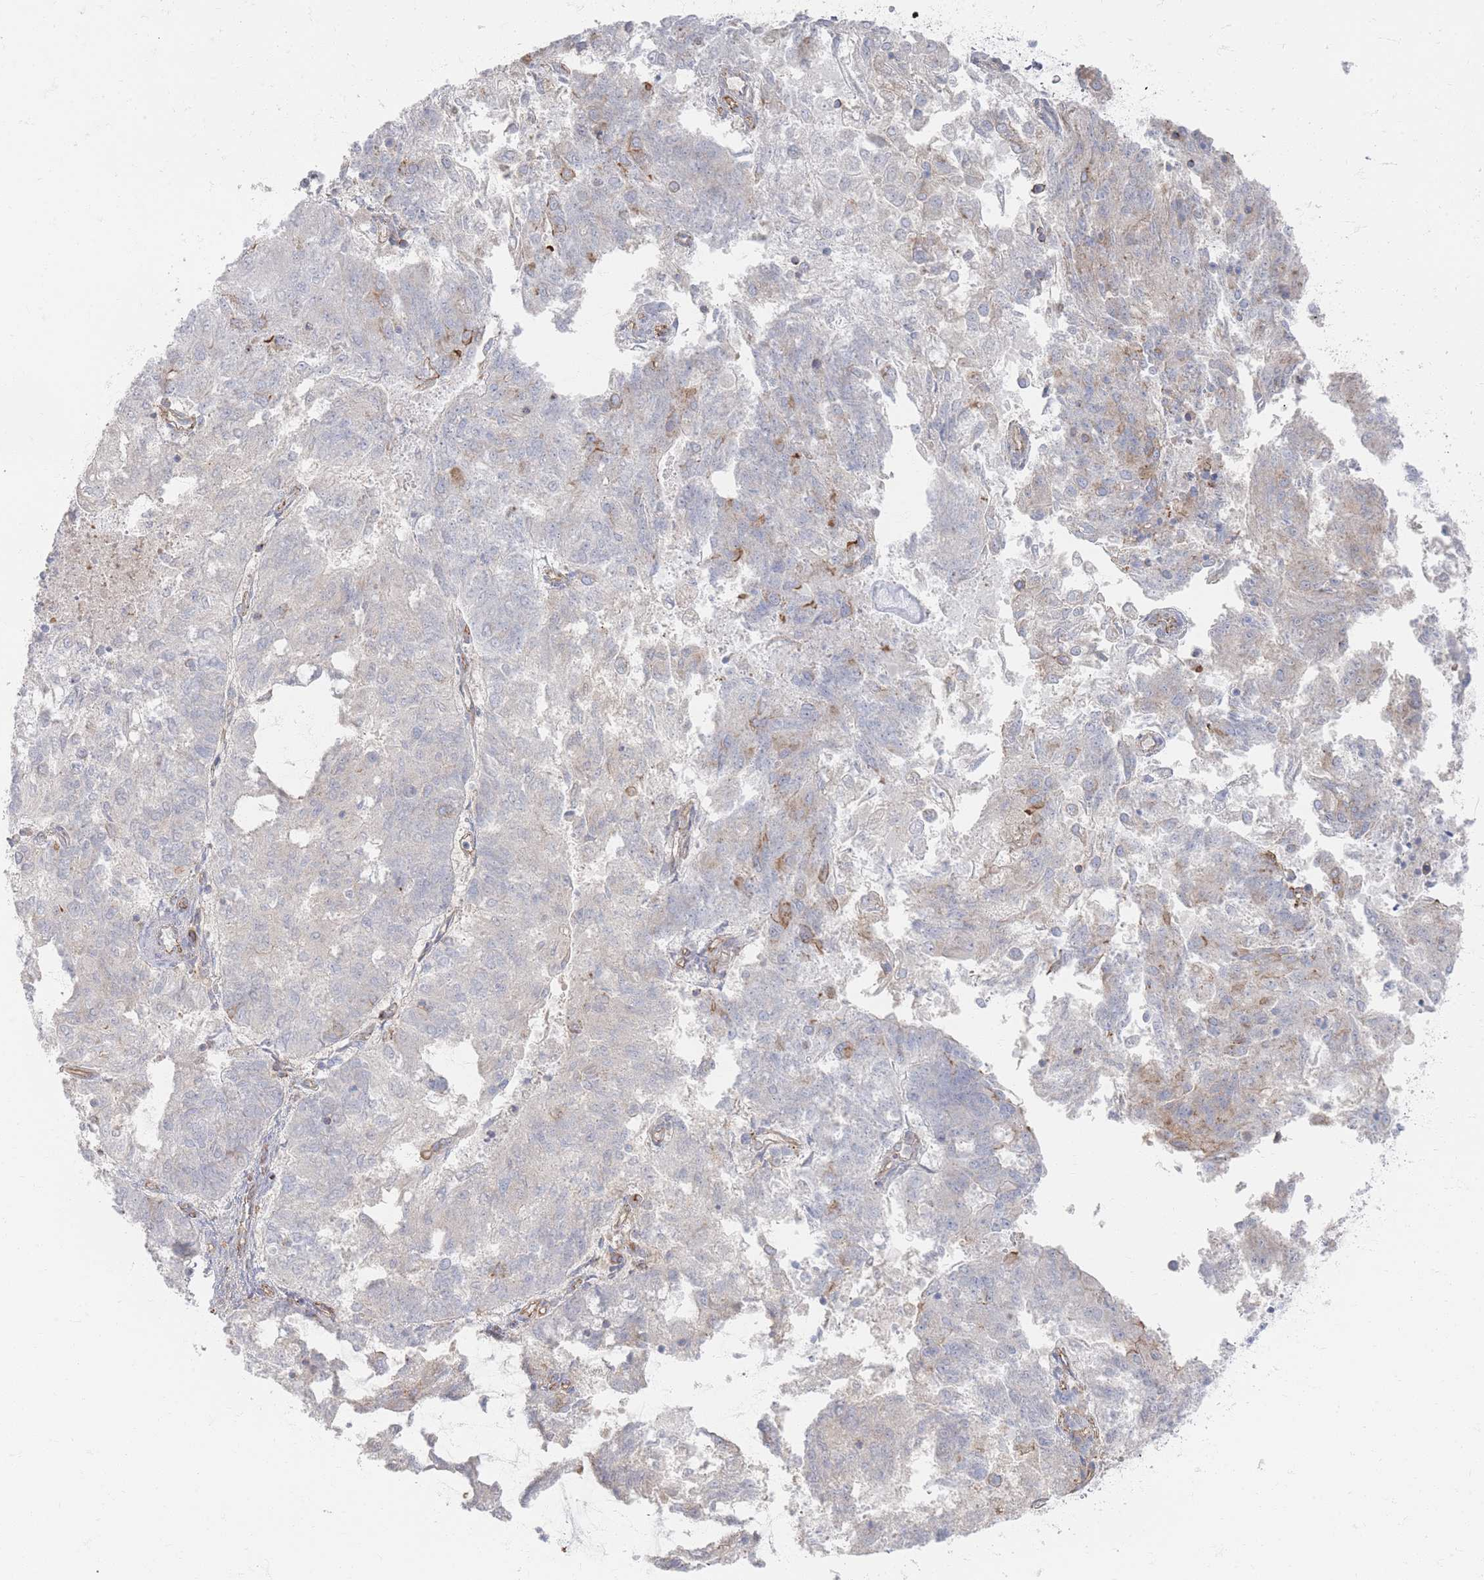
{"staining": {"intensity": "negative", "quantity": "none", "location": "none"}, "tissue": "endometrial cancer", "cell_type": "Tumor cells", "image_type": "cancer", "snomed": [{"axis": "morphology", "description": "Adenocarcinoma, NOS"}, {"axis": "topography", "description": "Endometrium"}], "caption": "Histopathology image shows no significant protein positivity in tumor cells of endometrial cancer. (Brightfield microscopy of DAB (3,3'-diaminobenzidine) IHC at high magnification).", "gene": "GNB1", "patient": {"sex": "female", "age": 82}}